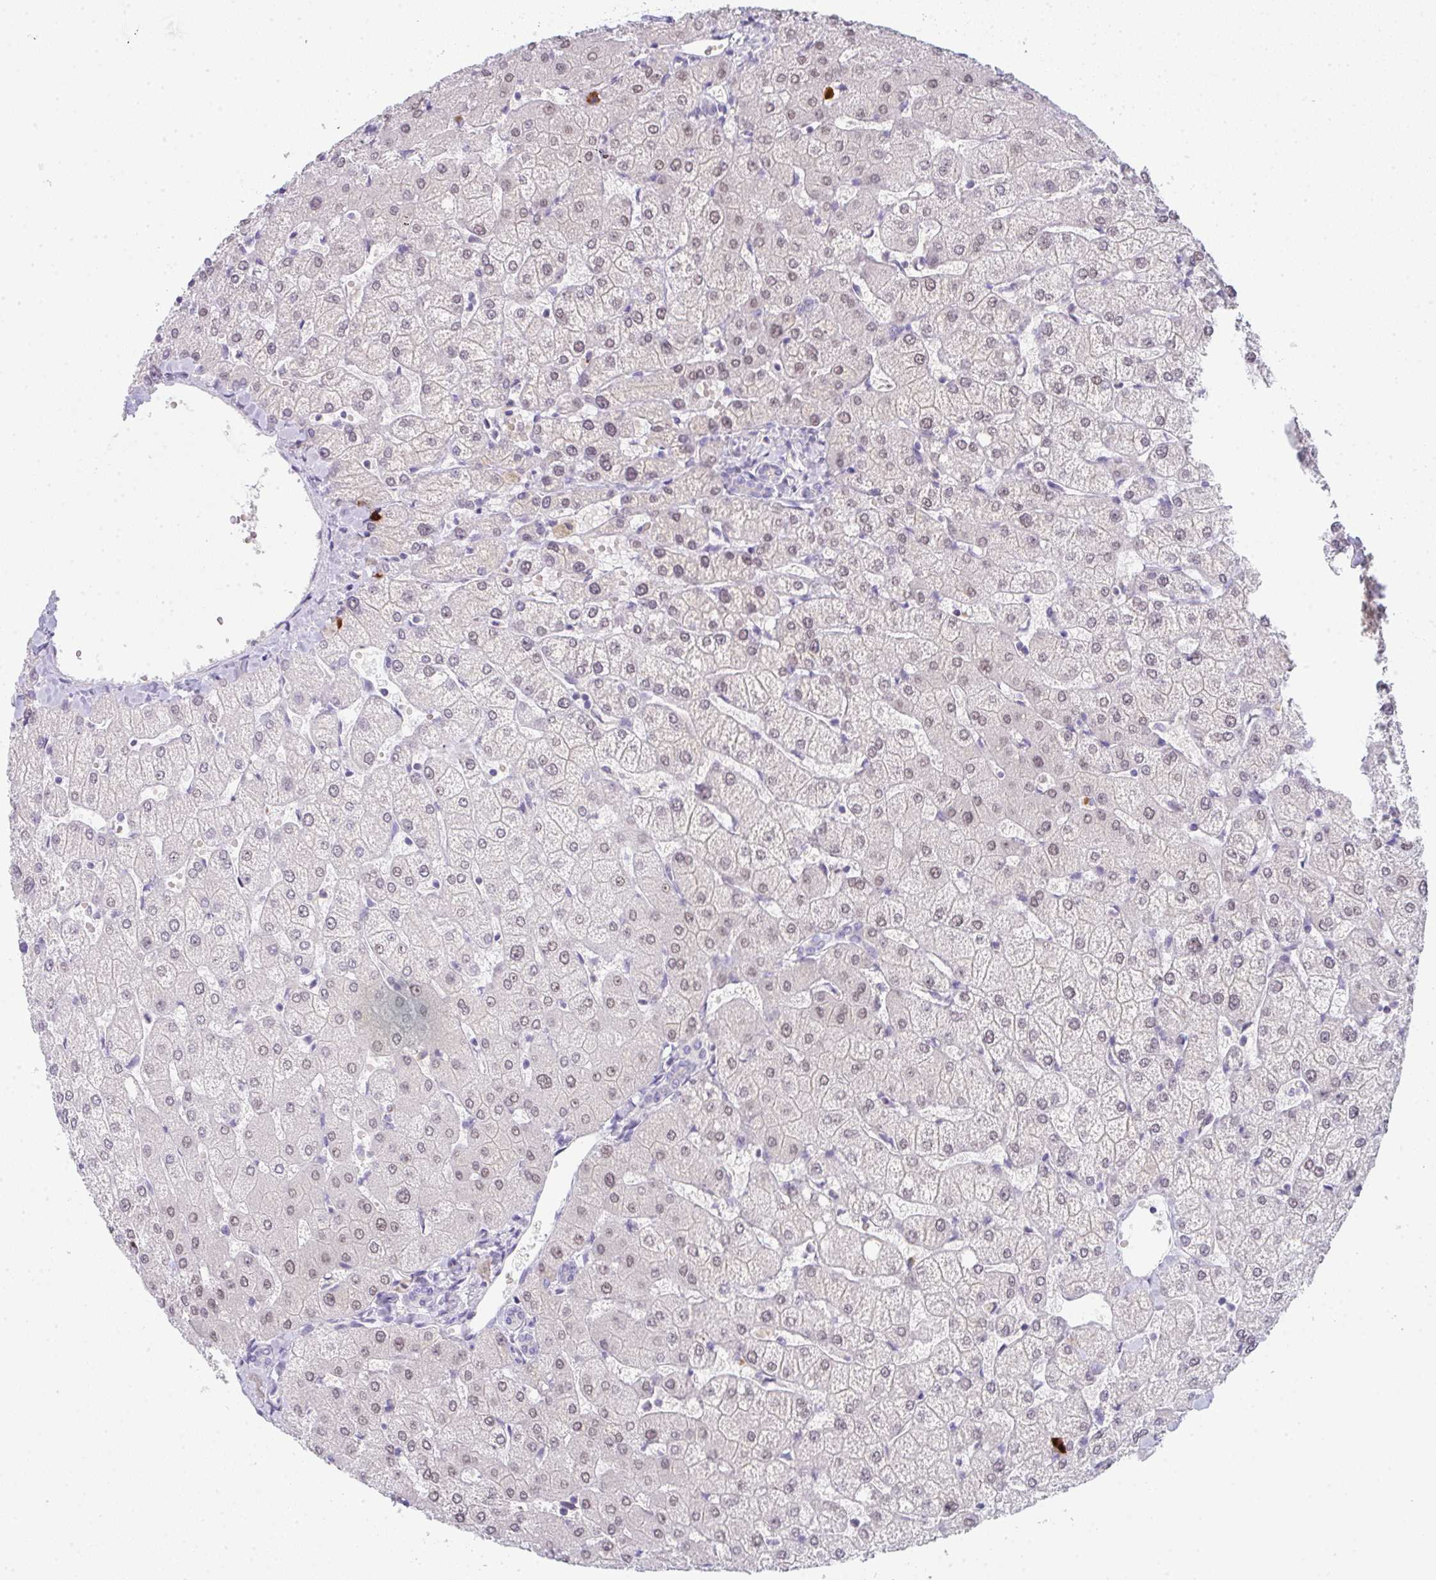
{"staining": {"intensity": "negative", "quantity": "none", "location": "none"}, "tissue": "liver", "cell_type": "Cholangiocytes", "image_type": "normal", "snomed": [{"axis": "morphology", "description": "Normal tissue, NOS"}, {"axis": "topography", "description": "Liver"}], "caption": "The image demonstrates no significant staining in cholangiocytes of liver.", "gene": "CACNA1S", "patient": {"sex": "female", "age": 54}}